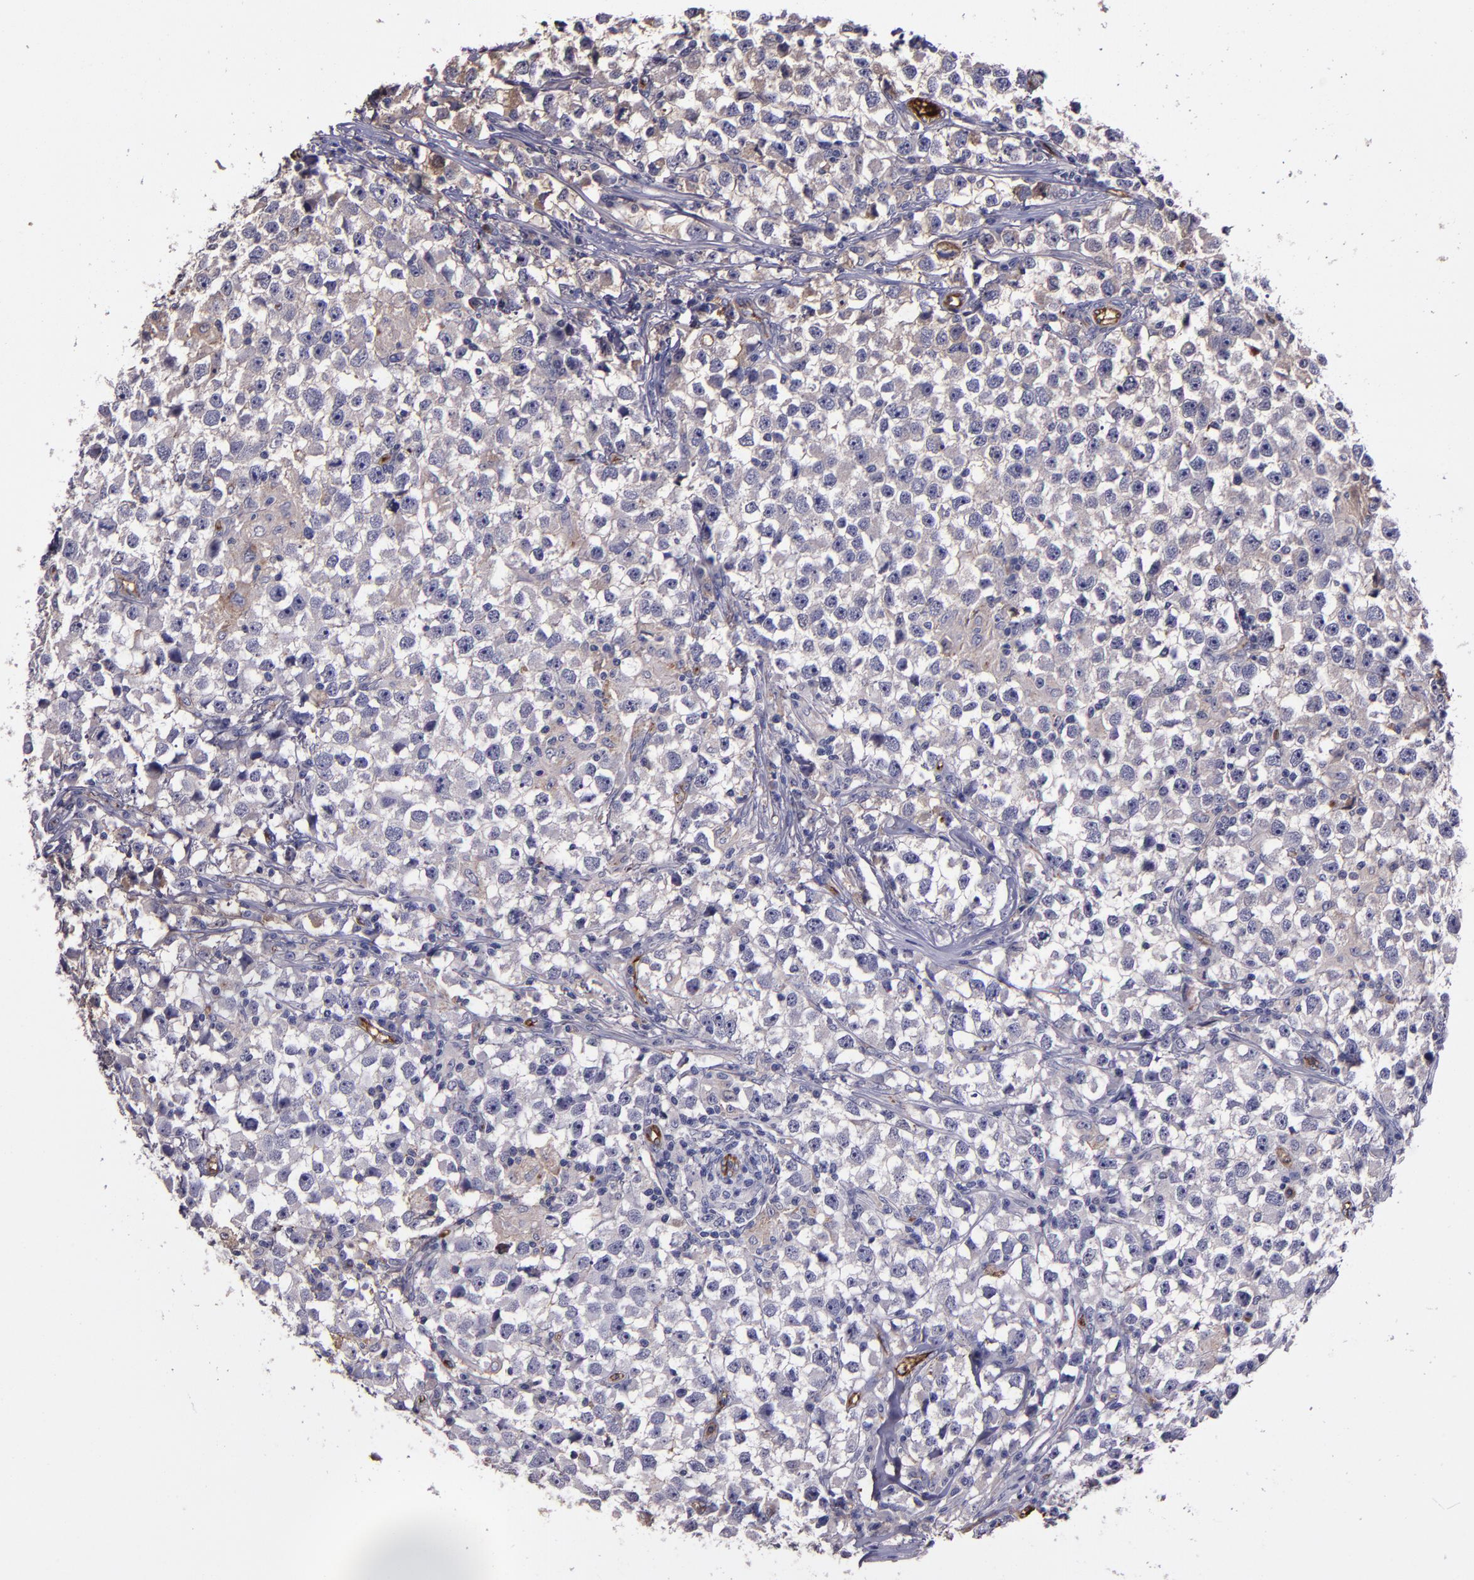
{"staining": {"intensity": "weak", "quantity": ">75%", "location": "cytoplasmic/membranous"}, "tissue": "testis cancer", "cell_type": "Tumor cells", "image_type": "cancer", "snomed": [{"axis": "morphology", "description": "Seminoma, NOS"}, {"axis": "topography", "description": "Testis"}], "caption": "Human testis cancer (seminoma) stained with a brown dye demonstrates weak cytoplasmic/membranous positive staining in approximately >75% of tumor cells.", "gene": "A2M", "patient": {"sex": "male", "age": 33}}